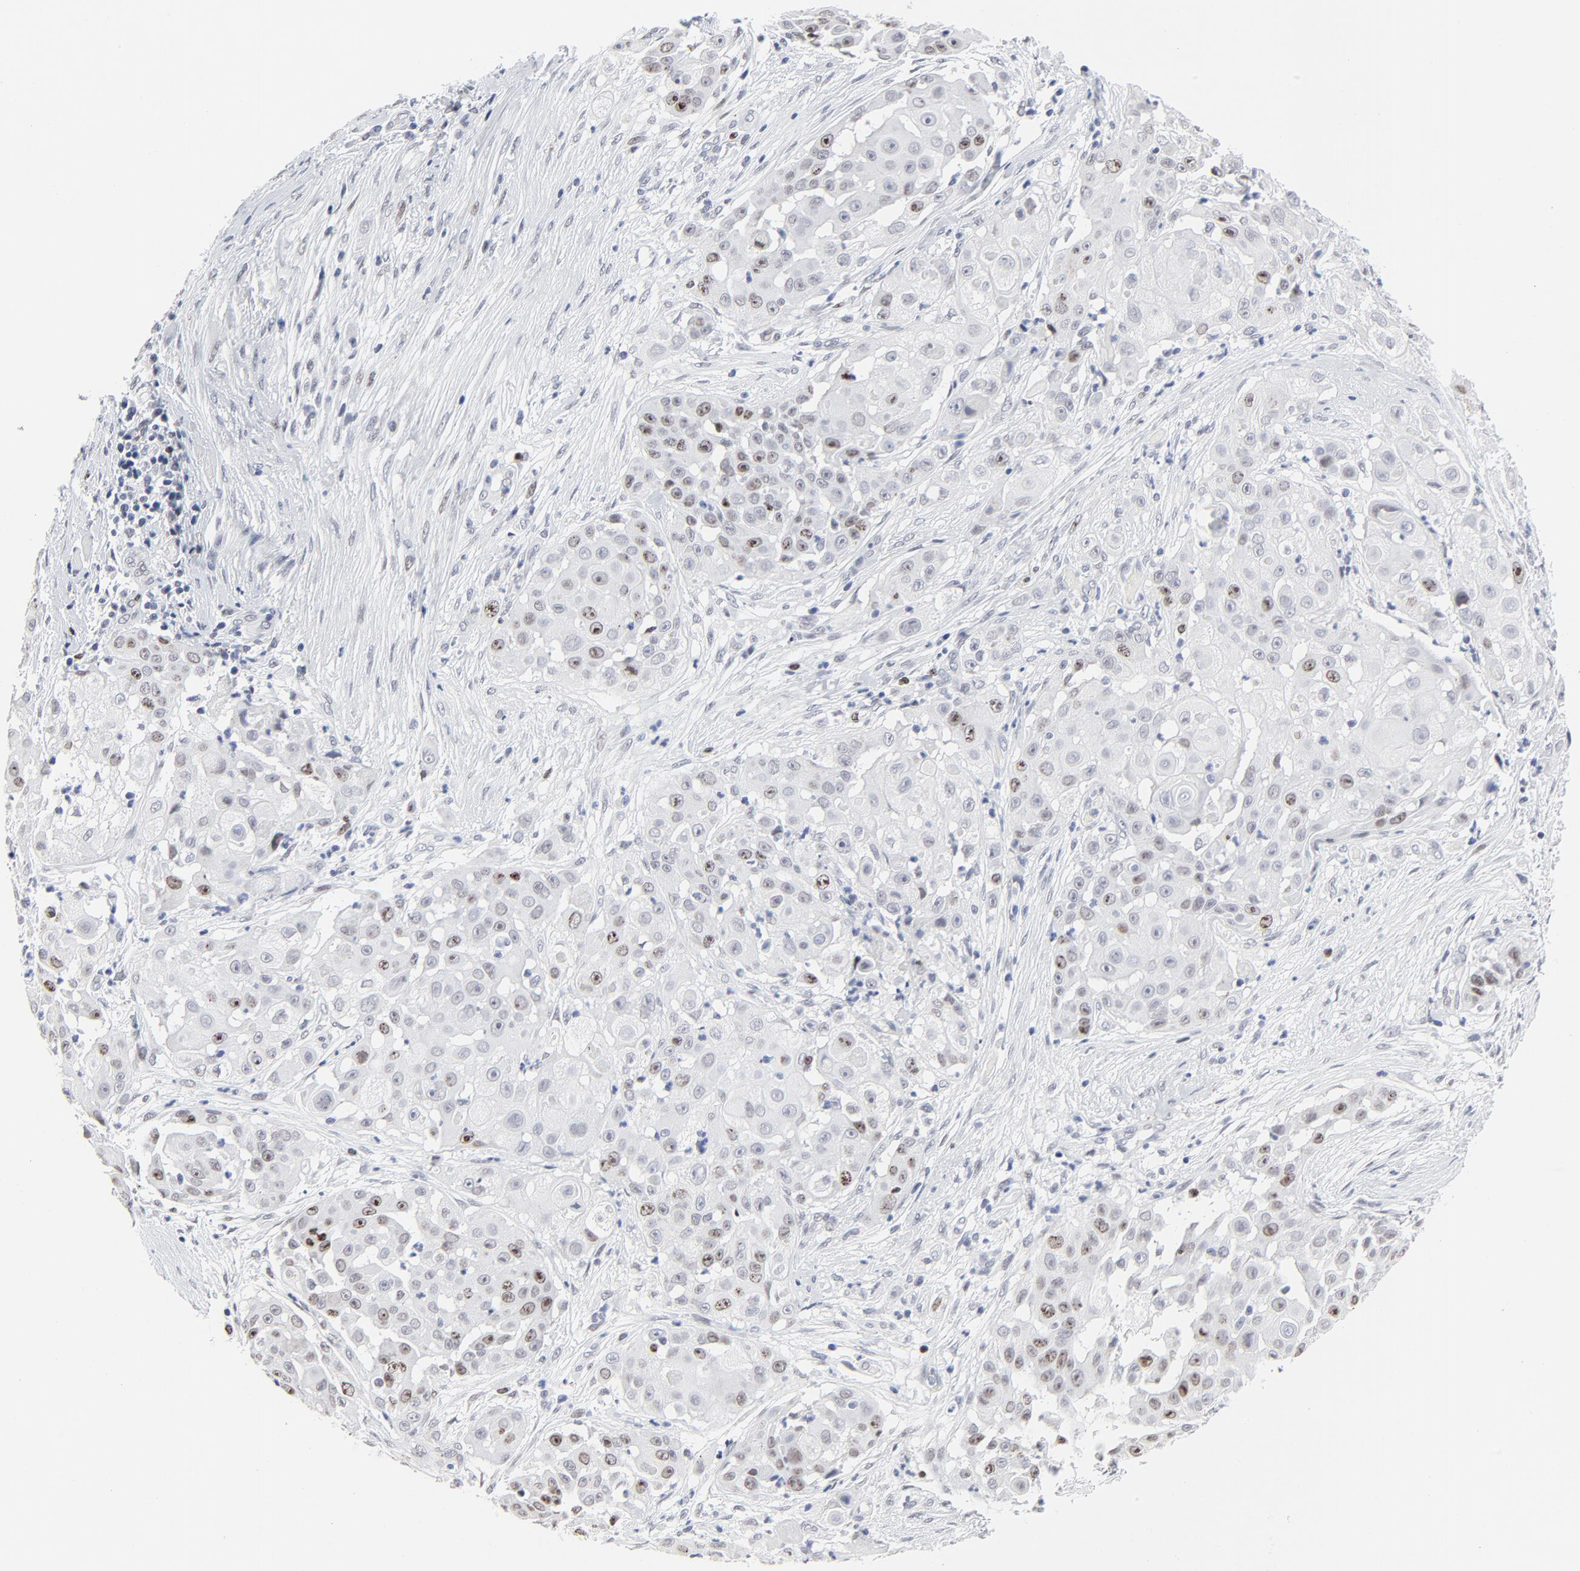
{"staining": {"intensity": "moderate", "quantity": "<25%", "location": "nuclear"}, "tissue": "skin cancer", "cell_type": "Tumor cells", "image_type": "cancer", "snomed": [{"axis": "morphology", "description": "Squamous cell carcinoma, NOS"}, {"axis": "topography", "description": "Skin"}], "caption": "Squamous cell carcinoma (skin) stained with a protein marker shows moderate staining in tumor cells.", "gene": "ZNF589", "patient": {"sex": "female", "age": 57}}